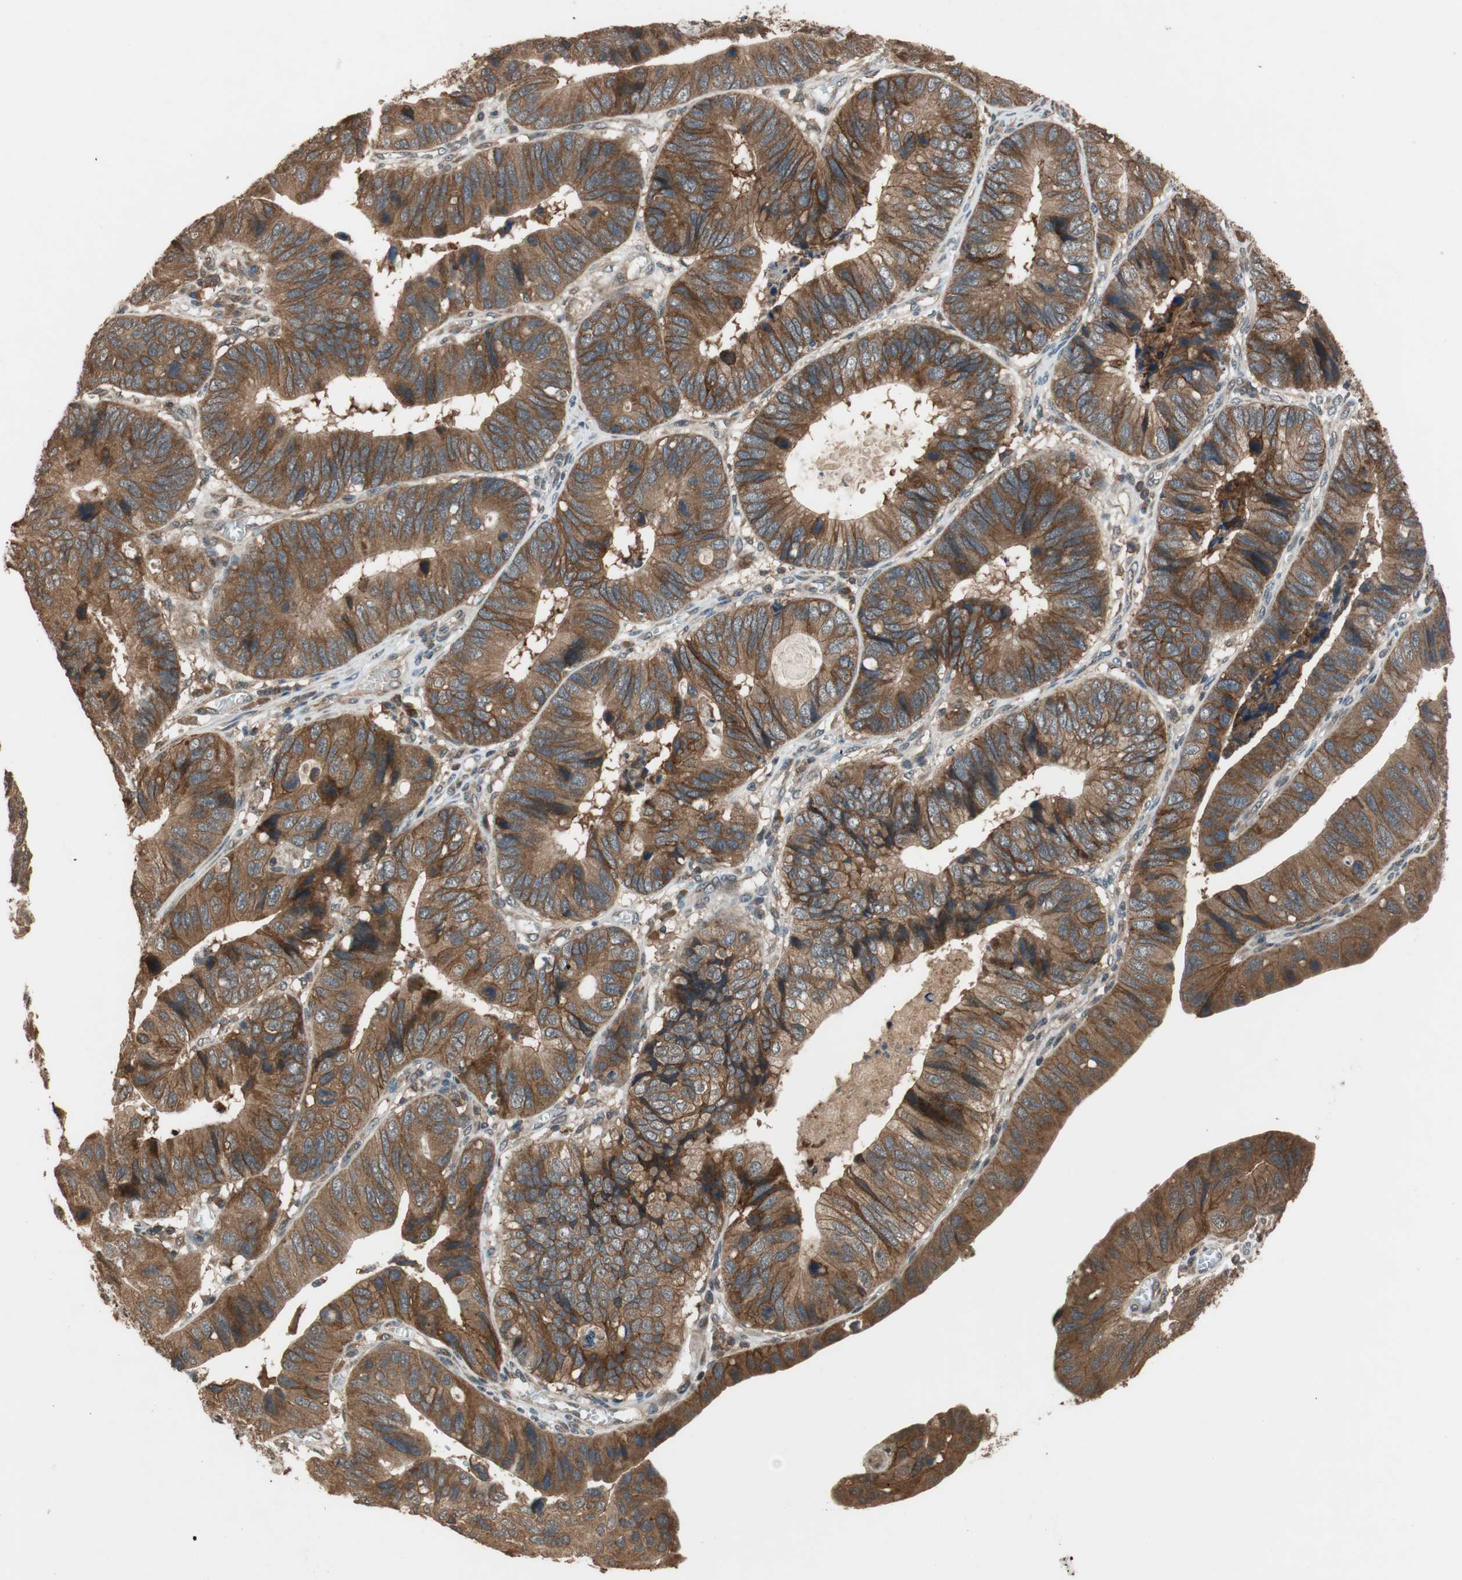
{"staining": {"intensity": "strong", "quantity": ">75%", "location": "cytoplasmic/membranous"}, "tissue": "stomach cancer", "cell_type": "Tumor cells", "image_type": "cancer", "snomed": [{"axis": "morphology", "description": "Adenocarcinoma, NOS"}, {"axis": "topography", "description": "Stomach"}], "caption": "IHC staining of stomach cancer (adenocarcinoma), which displays high levels of strong cytoplasmic/membranous expression in approximately >75% of tumor cells indicating strong cytoplasmic/membranous protein positivity. The staining was performed using DAB (brown) for protein detection and nuclei were counterstained in hematoxylin (blue).", "gene": "TMEM230", "patient": {"sex": "male", "age": 59}}